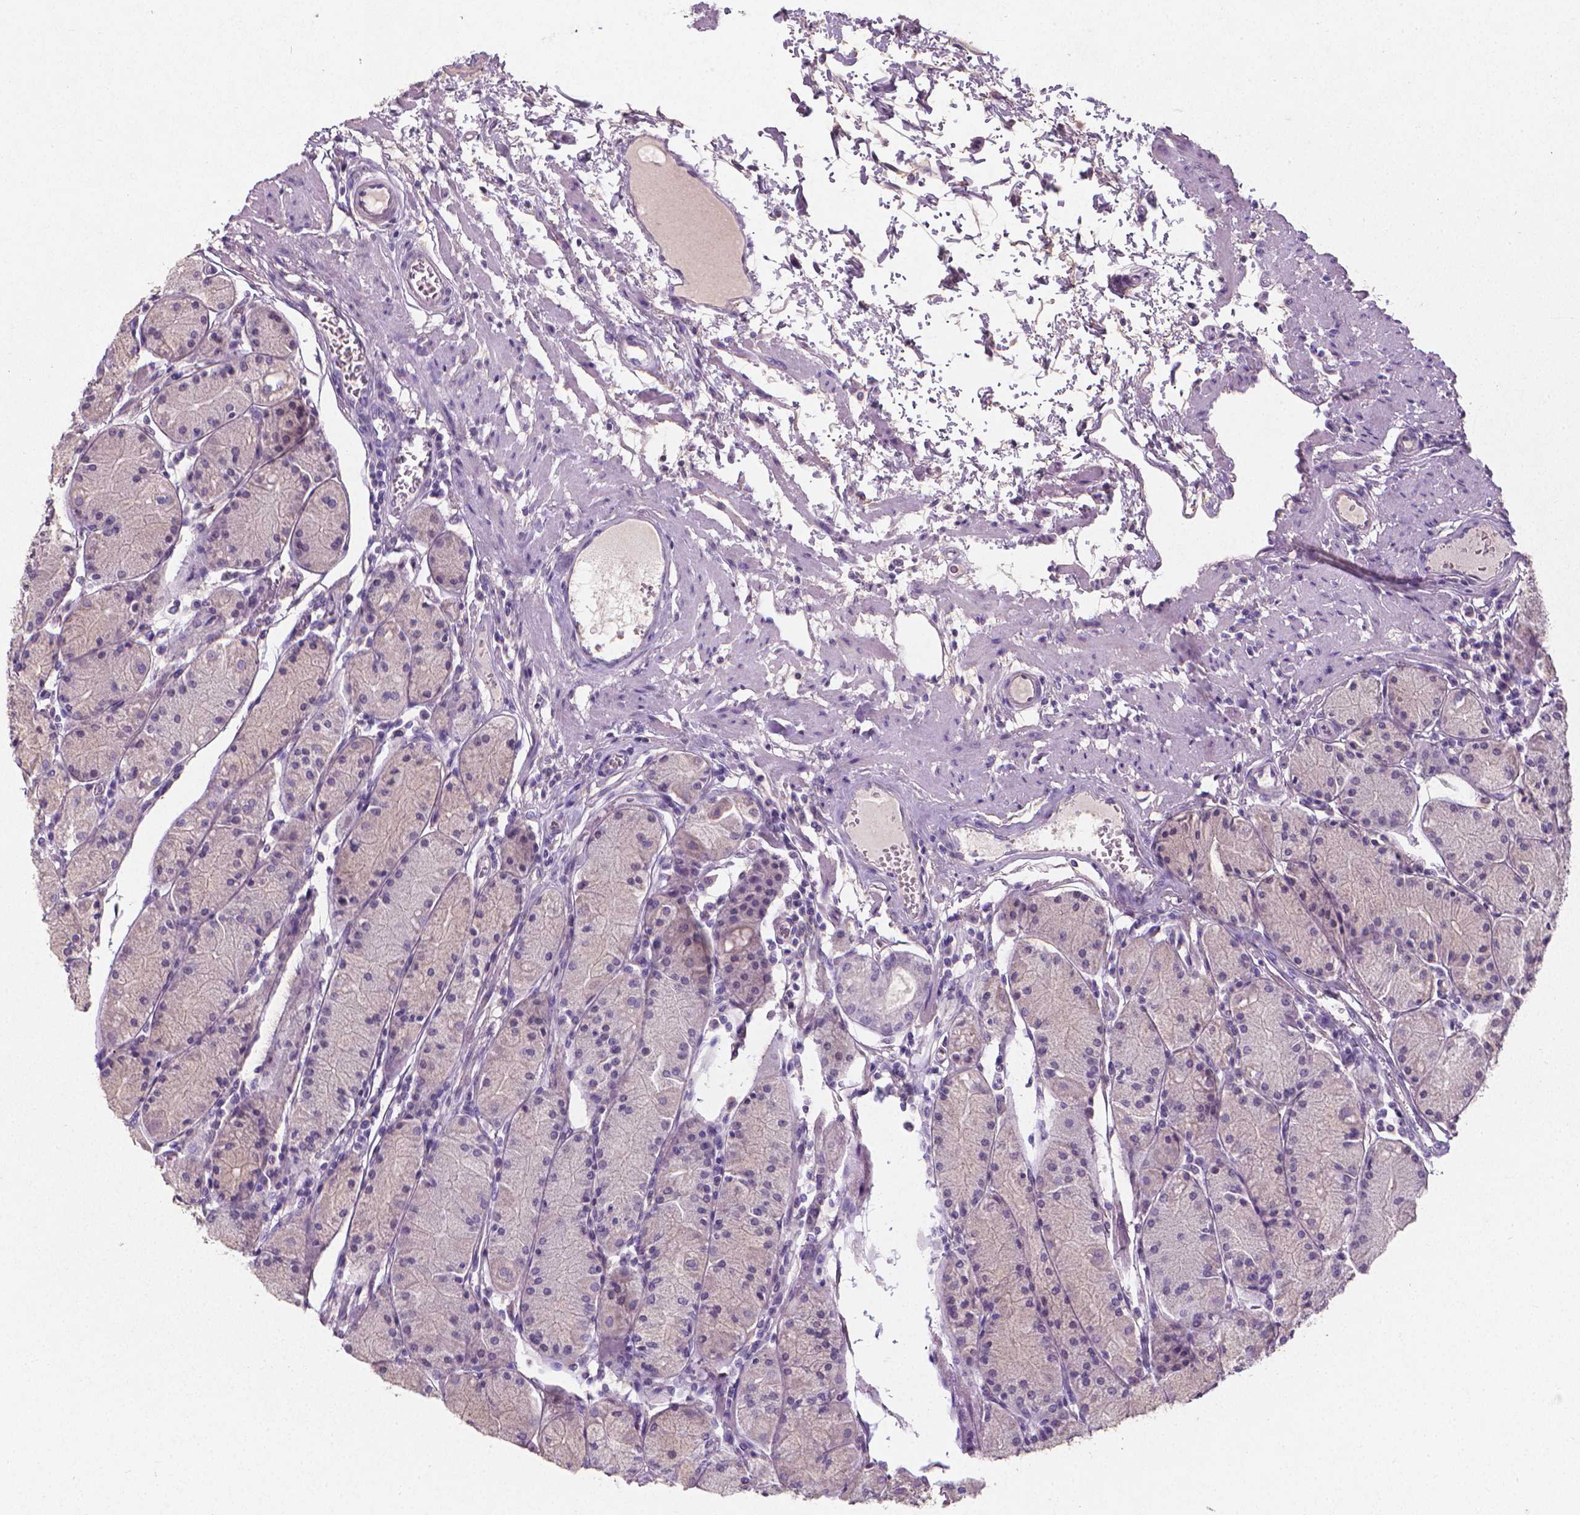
{"staining": {"intensity": "negative", "quantity": "none", "location": "none"}, "tissue": "stomach", "cell_type": "Glandular cells", "image_type": "normal", "snomed": [{"axis": "morphology", "description": "Normal tissue, NOS"}, {"axis": "topography", "description": "Stomach, upper"}], "caption": "Glandular cells show no significant positivity in unremarkable stomach.", "gene": "XPNPEP2", "patient": {"sex": "male", "age": 69}}